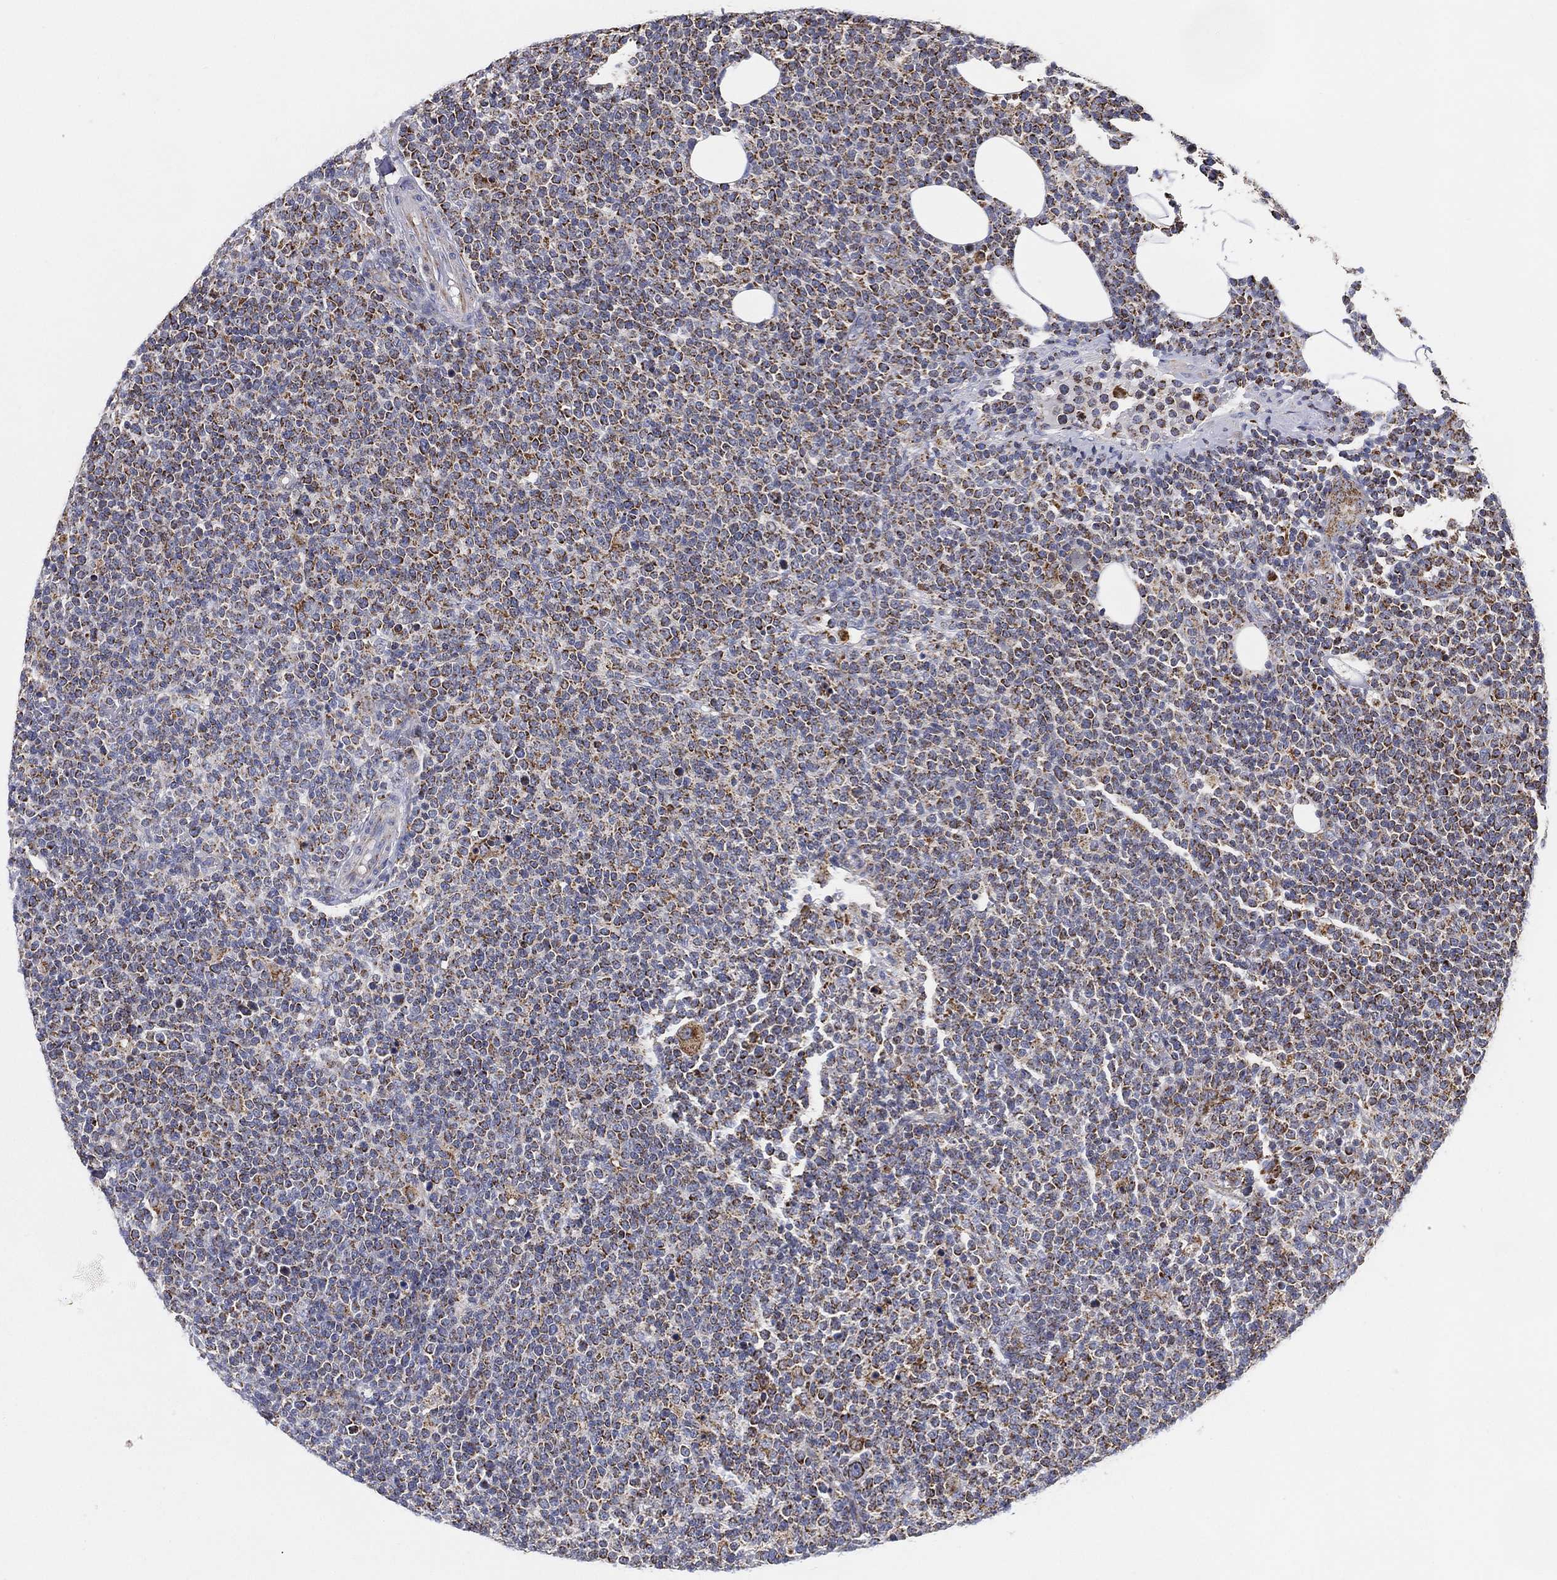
{"staining": {"intensity": "moderate", "quantity": "25%-75%", "location": "cytoplasmic/membranous"}, "tissue": "lymphoma", "cell_type": "Tumor cells", "image_type": "cancer", "snomed": [{"axis": "morphology", "description": "Malignant lymphoma, non-Hodgkin's type, High grade"}, {"axis": "topography", "description": "Lymph node"}], "caption": "IHC (DAB (3,3'-diaminobenzidine)) staining of human high-grade malignant lymphoma, non-Hodgkin's type reveals moderate cytoplasmic/membranous protein positivity in about 25%-75% of tumor cells. (brown staining indicates protein expression, while blue staining denotes nuclei).", "gene": "GCAT", "patient": {"sex": "male", "age": 61}}